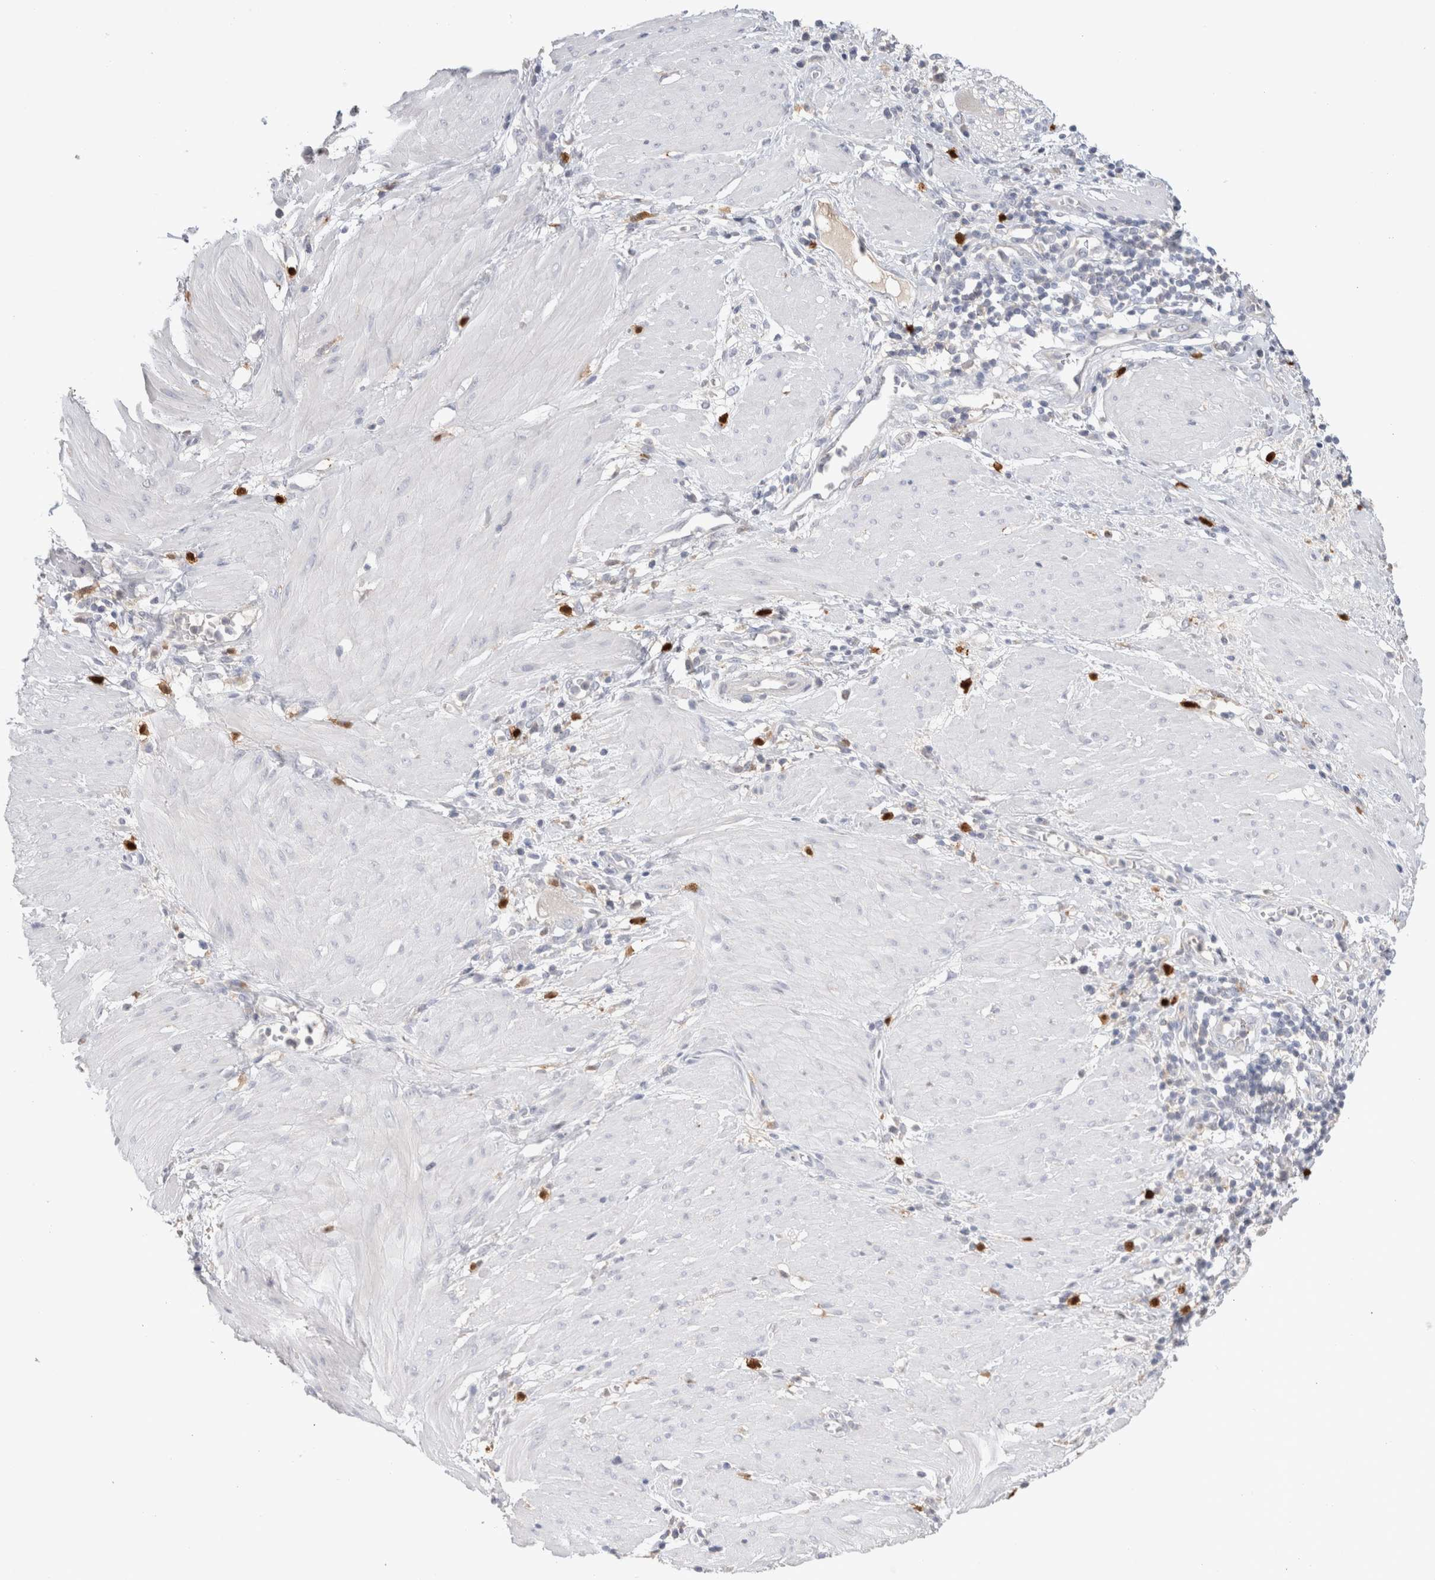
{"staining": {"intensity": "negative", "quantity": "none", "location": "none"}, "tissue": "stomach cancer", "cell_type": "Tumor cells", "image_type": "cancer", "snomed": [{"axis": "morphology", "description": "Adenocarcinoma, NOS"}, {"axis": "topography", "description": "Stomach"}, {"axis": "topography", "description": "Stomach, lower"}], "caption": "Immunohistochemistry (IHC) image of stomach cancer (adenocarcinoma) stained for a protein (brown), which exhibits no positivity in tumor cells. (Stains: DAB IHC with hematoxylin counter stain, Microscopy: brightfield microscopy at high magnification).", "gene": "HPGDS", "patient": {"sex": "female", "age": 48}}